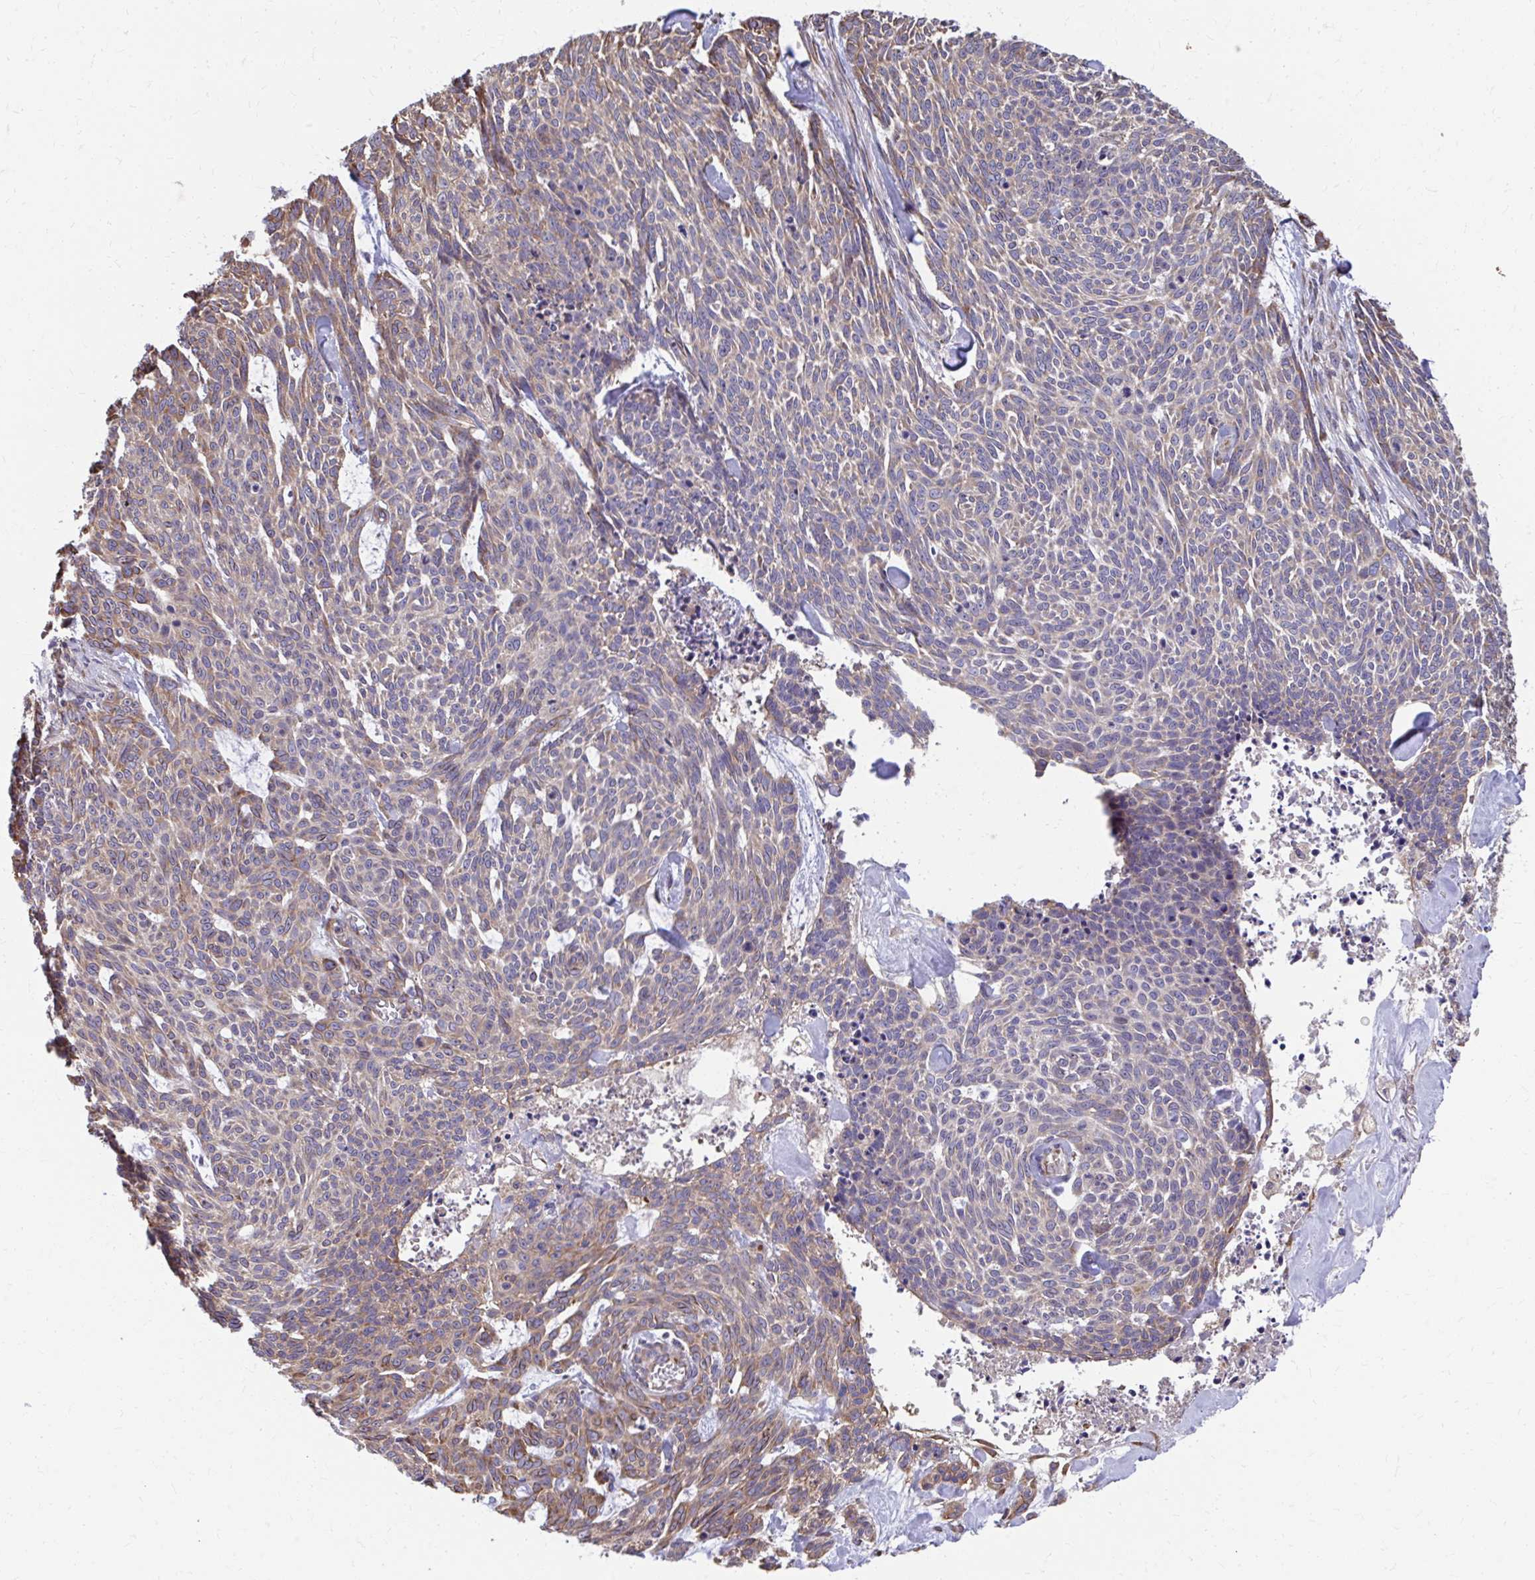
{"staining": {"intensity": "moderate", "quantity": "25%-75%", "location": "cytoplasmic/membranous"}, "tissue": "skin cancer", "cell_type": "Tumor cells", "image_type": "cancer", "snomed": [{"axis": "morphology", "description": "Basal cell carcinoma"}, {"axis": "topography", "description": "Skin"}], "caption": "Basal cell carcinoma (skin) stained for a protein (brown) reveals moderate cytoplasmic/membranous positive positivity in approximately 25%-75% of tumor cells.", "gene": "ZNF778", "patient": {"sex": "female", "age": 93}}